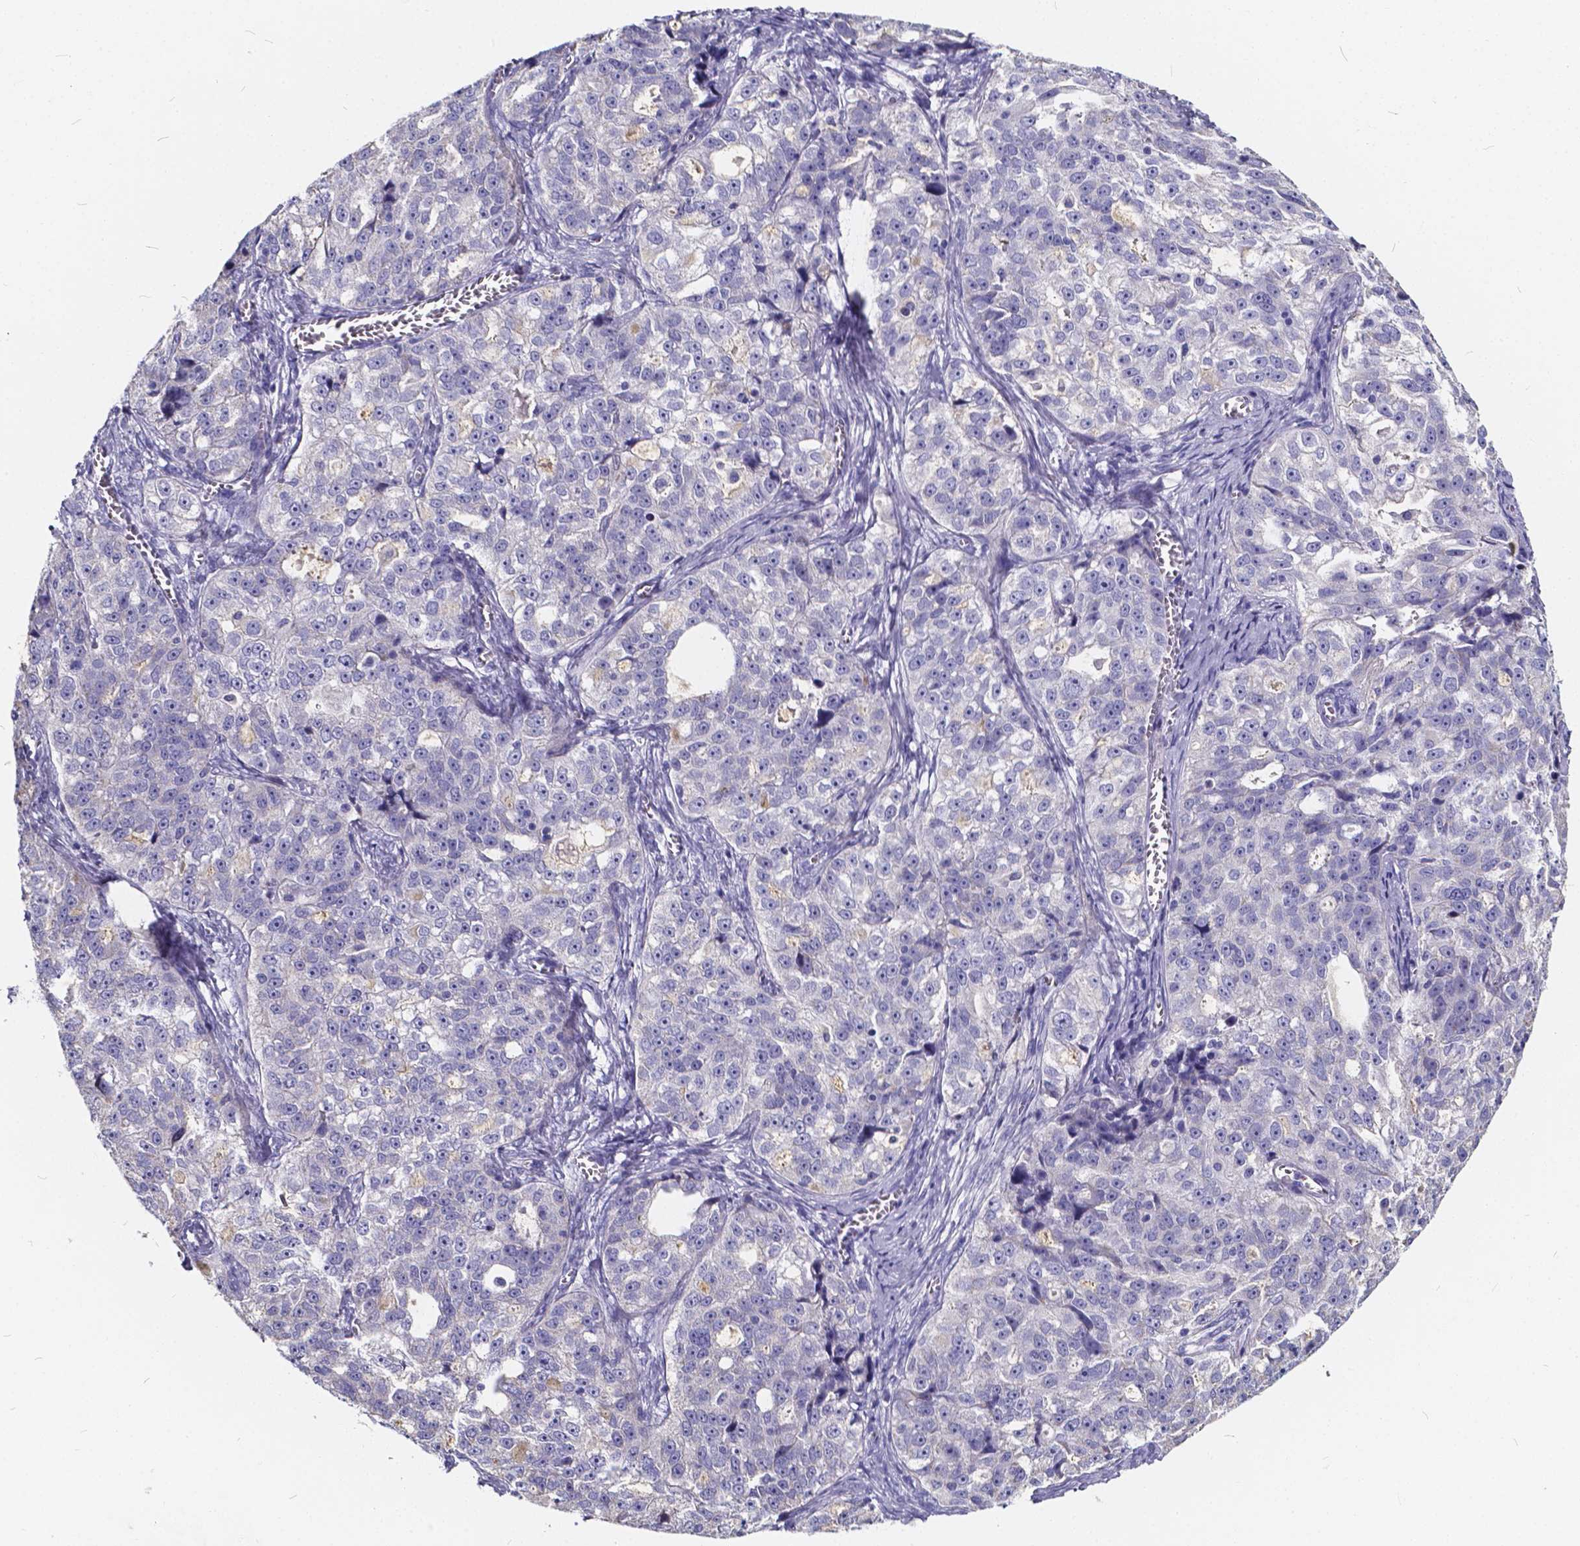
{"staining": {"intensity": "negative", "quantity": "none", "location": "none"}, "tissue": "ovarian cancer", "cell_type": "Tumor cells", "image_type": "cancer", "snomed": [{"axis": "morphology", "description": "Cystadenocarcinoma, serous, NOS"}, {"axis": "topography", "description": "Ovary"}], "caption": "IHC image of neoplastic tissue: human ovarian cancer (serous cystadenocarcinoma) stained with DAB (3,3'-diaminobenzidine) displays no significant protein staining in tumor cells.", "gene": "SPEF2", "patient": {"sex": "female", "age": 51}}